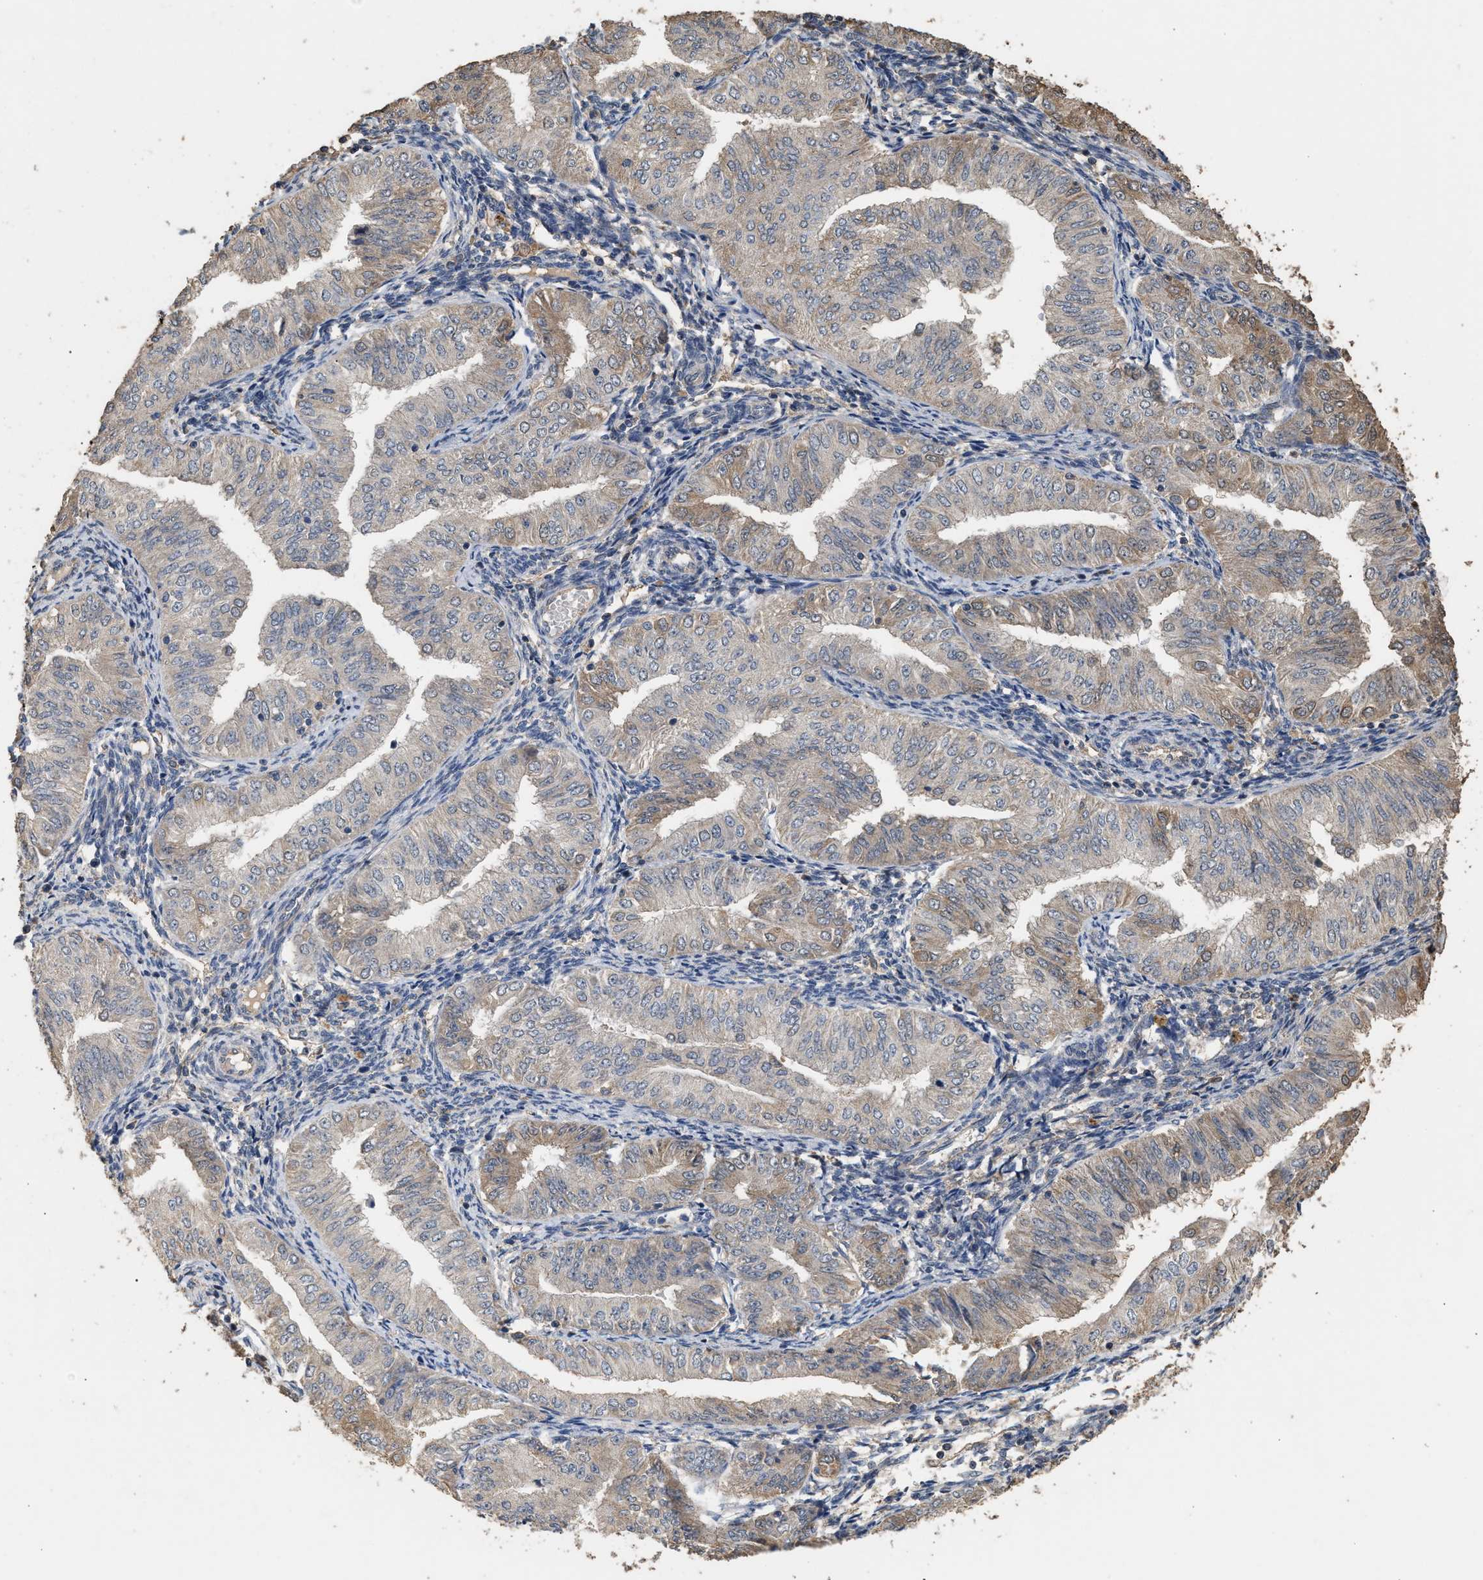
{"staining": {"intensity": "weak", "quantity": "<25%", "location": "cytoplasmic/membranous"}, "tissue": "endometrial cancer", "cell_type": "Tumor cells", "image_type": "cancer", "snomed": [{"axis": "morphology", "description": "Normal tissue, NOS"}, {"axis": "morphology", "description": "Adenocarcinoma, NOS"}, {"axis": "topography", "description": "Endometrium"}], "caption": "Endometrial cancer (adenocarcinoma) stained for a protein using immunohistochemistry (IHC) reveals no positivity tumor cells.", "gene": "HTRA3", "patient": {"sex": "female", "age": 53}}